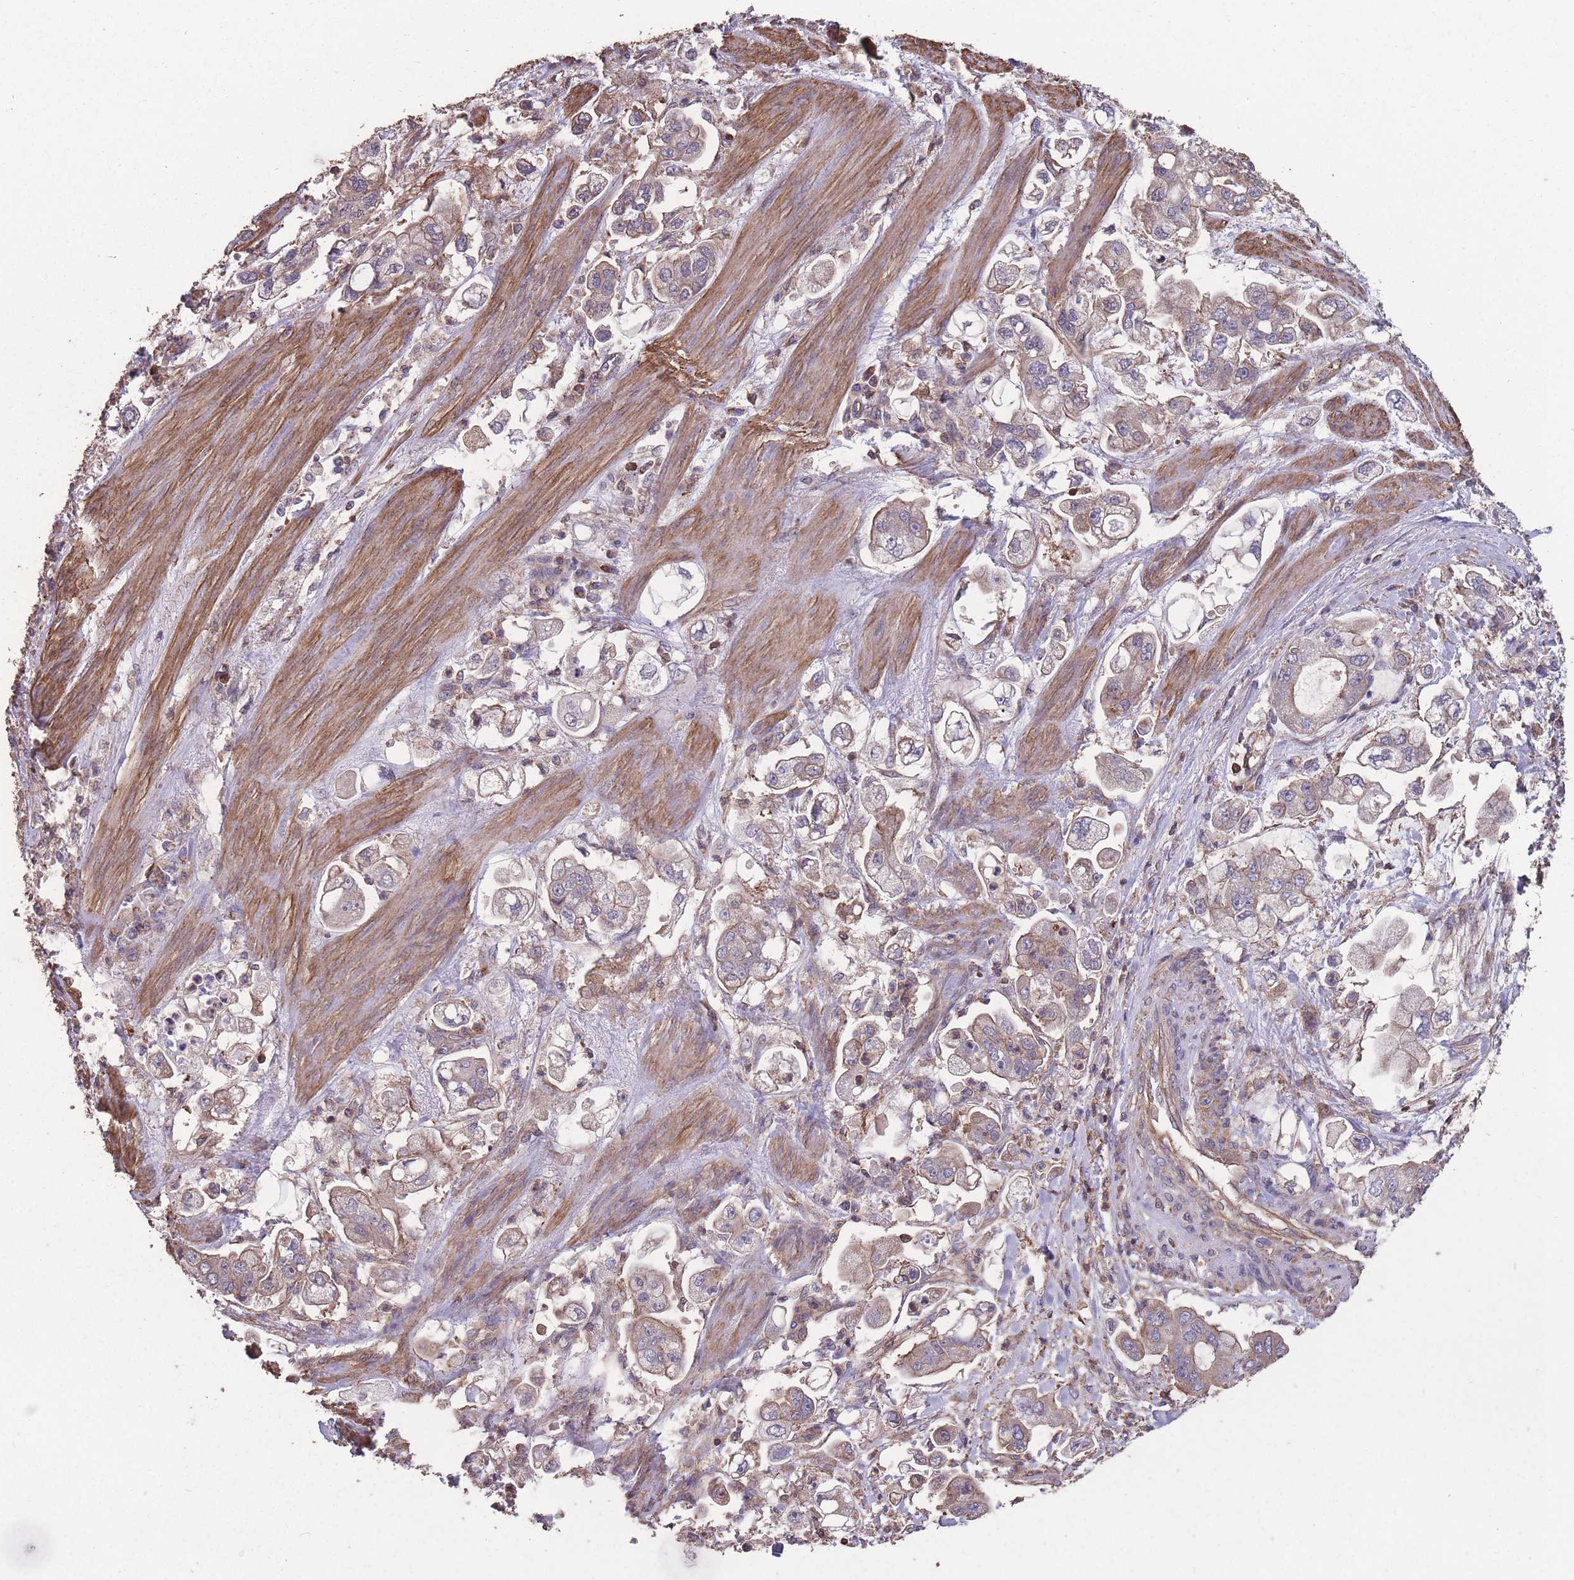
{"staining": {"intensity": "moderate", "quantity": "25%-75%", "location": "cytoplasmic/membranous"}, "tissue": "stomach cancer", "cell_type": "Tumor cells", "image_type": "cancer", "snomed": [{"axis": "morphology", "description": "Adenocarcinoma, NOS"}, {"axis": "topography", "description": "Stomach"}], "caption": "Immunohistochemical staining of stomach cancer exhibits medium levels of moderate cytoplasmic/membranous staining in approximately 25%-75% of tumor cells.", "gene": "NUDT21", "patient": {"sex": "male", "age": 62}}